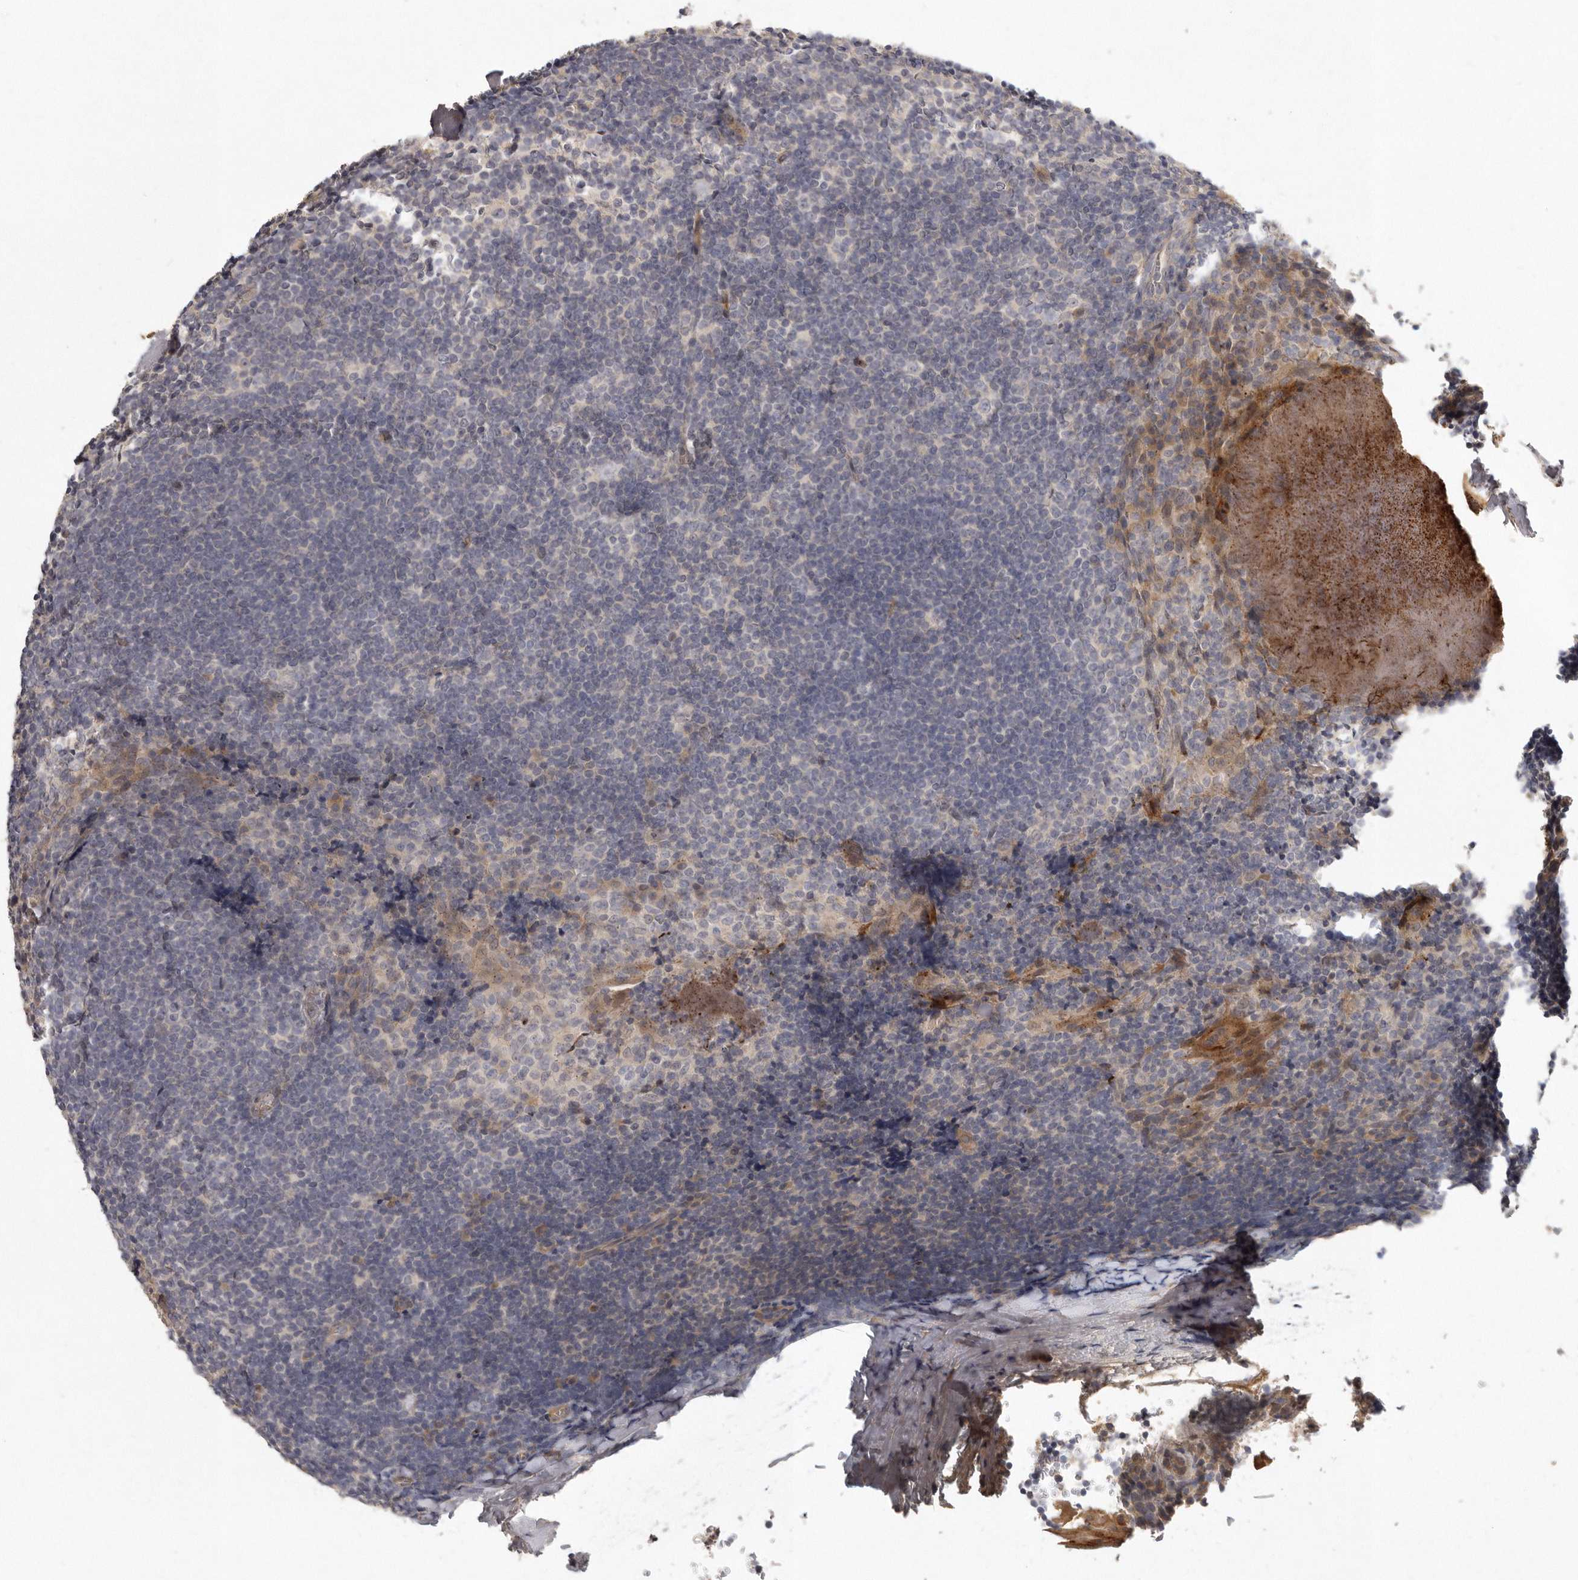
{"staining": {"intensity": "negative", "quantity": "none", "location": "none"}, "tissue": "tonsil", "cell_type": "Germinal center cells", "image_type": "normal", "snomed": [{"axis": "morphology", "description": "Normal tissue, NOS"}, {"axis": "topography", "description": "Tonsil"}], "caption": "DAB (3,3'-diaminobenzidine) immunohistochemical staining of normal tonsil reveals no significant staining in germinal center cells.", "gene": "SLC22A1", "patient": {"sex": "male", "age": 37}}